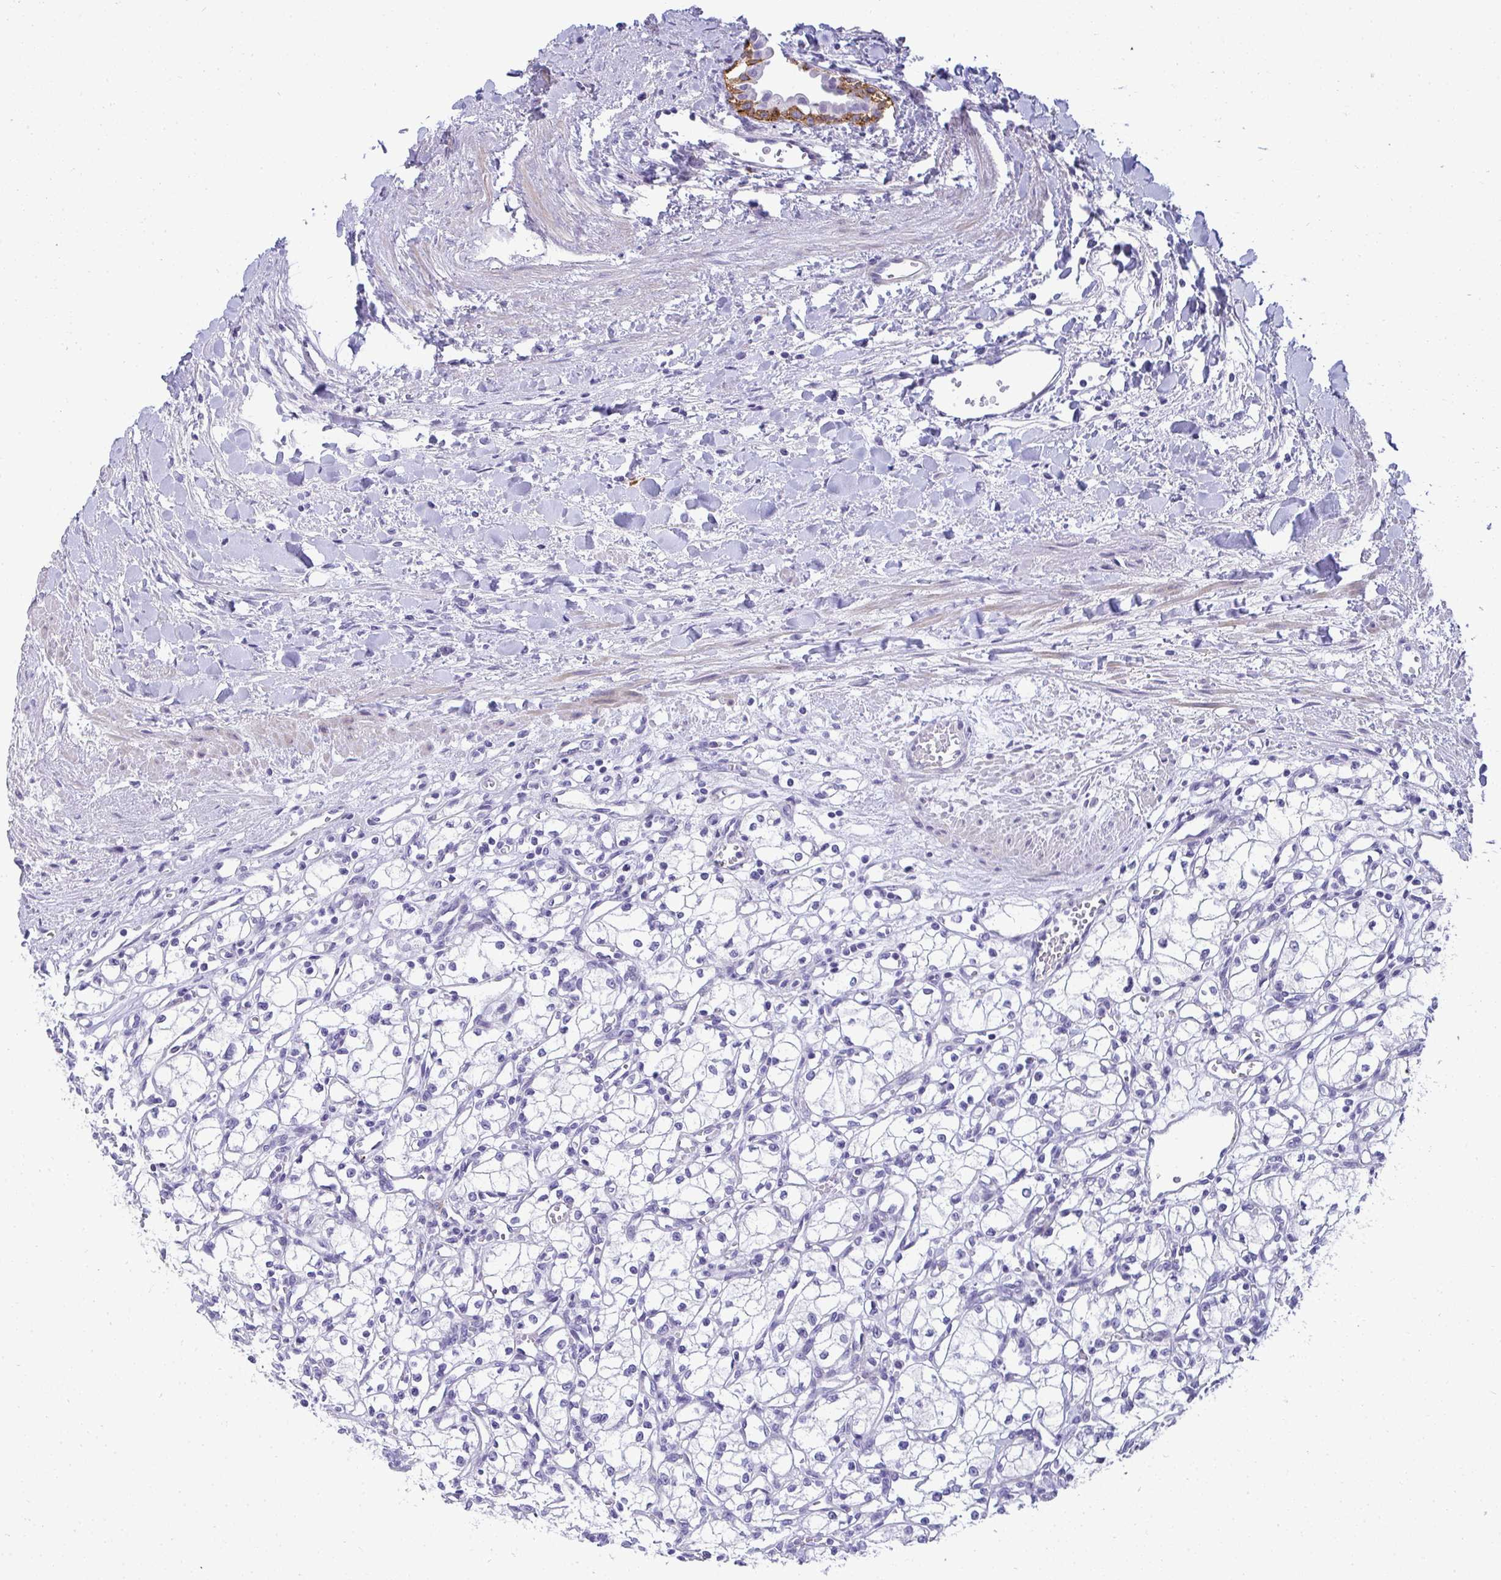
{"staining": {"intensity": "negative", "quantity": "none", "location": "none"}, "tissue": "renal cancer", "cell_type": "Tumor cells", "image_type": "cancer", "snomed": [{"axis": "morphology", "description": "Adenocarcinoma, NOS"}, {"axis": "topography", "description": "Kidney"}], "caption": "Human adenocarcinoma (renal) stained for a protein using immunohistochemistry shows no expression in tumor cells.", "gene": "AK5", "patient": {"sex": "male", "age": 59}}